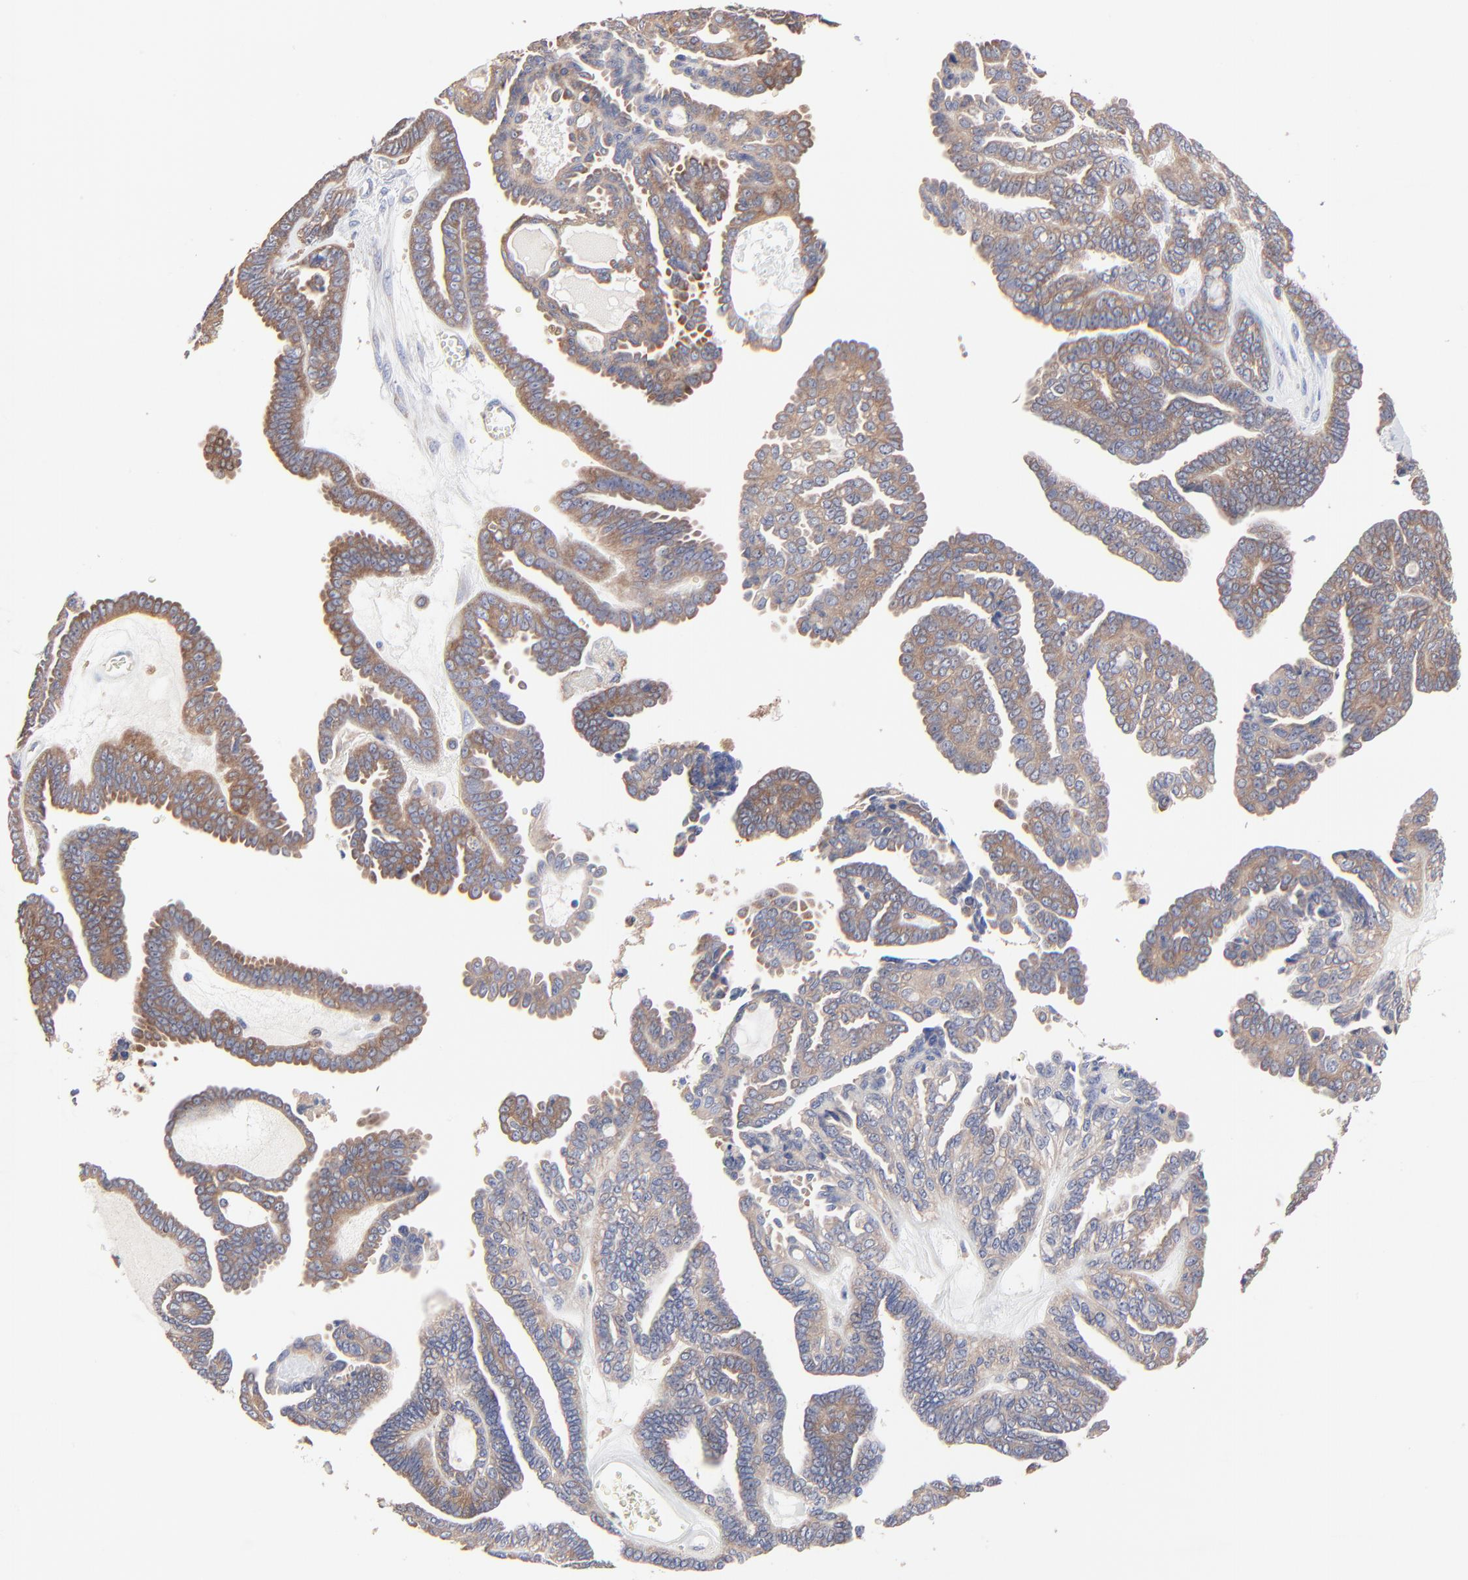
{"staining": {"intensity": "moderate", "quantity": ">75%", "location": "cytoplasmic/membranous"}, "tissue": "ovarian cancer", "cell_type": "Tumor cells", "image_type": "cancer", "snomed": [{"axis": "morphology", "description": "Cystadenocarcinoma, serous, NOS"}, {"axis": "topography", "description": "Ovary"}], "caption": "Protein staining by IHC shows moderate cytoplasmic/membranous positivity in about >75% of tumor cells in ovarian cancer.", "gene": "PPFIBP2", "patient": {"sex": "female", "age": 71}}